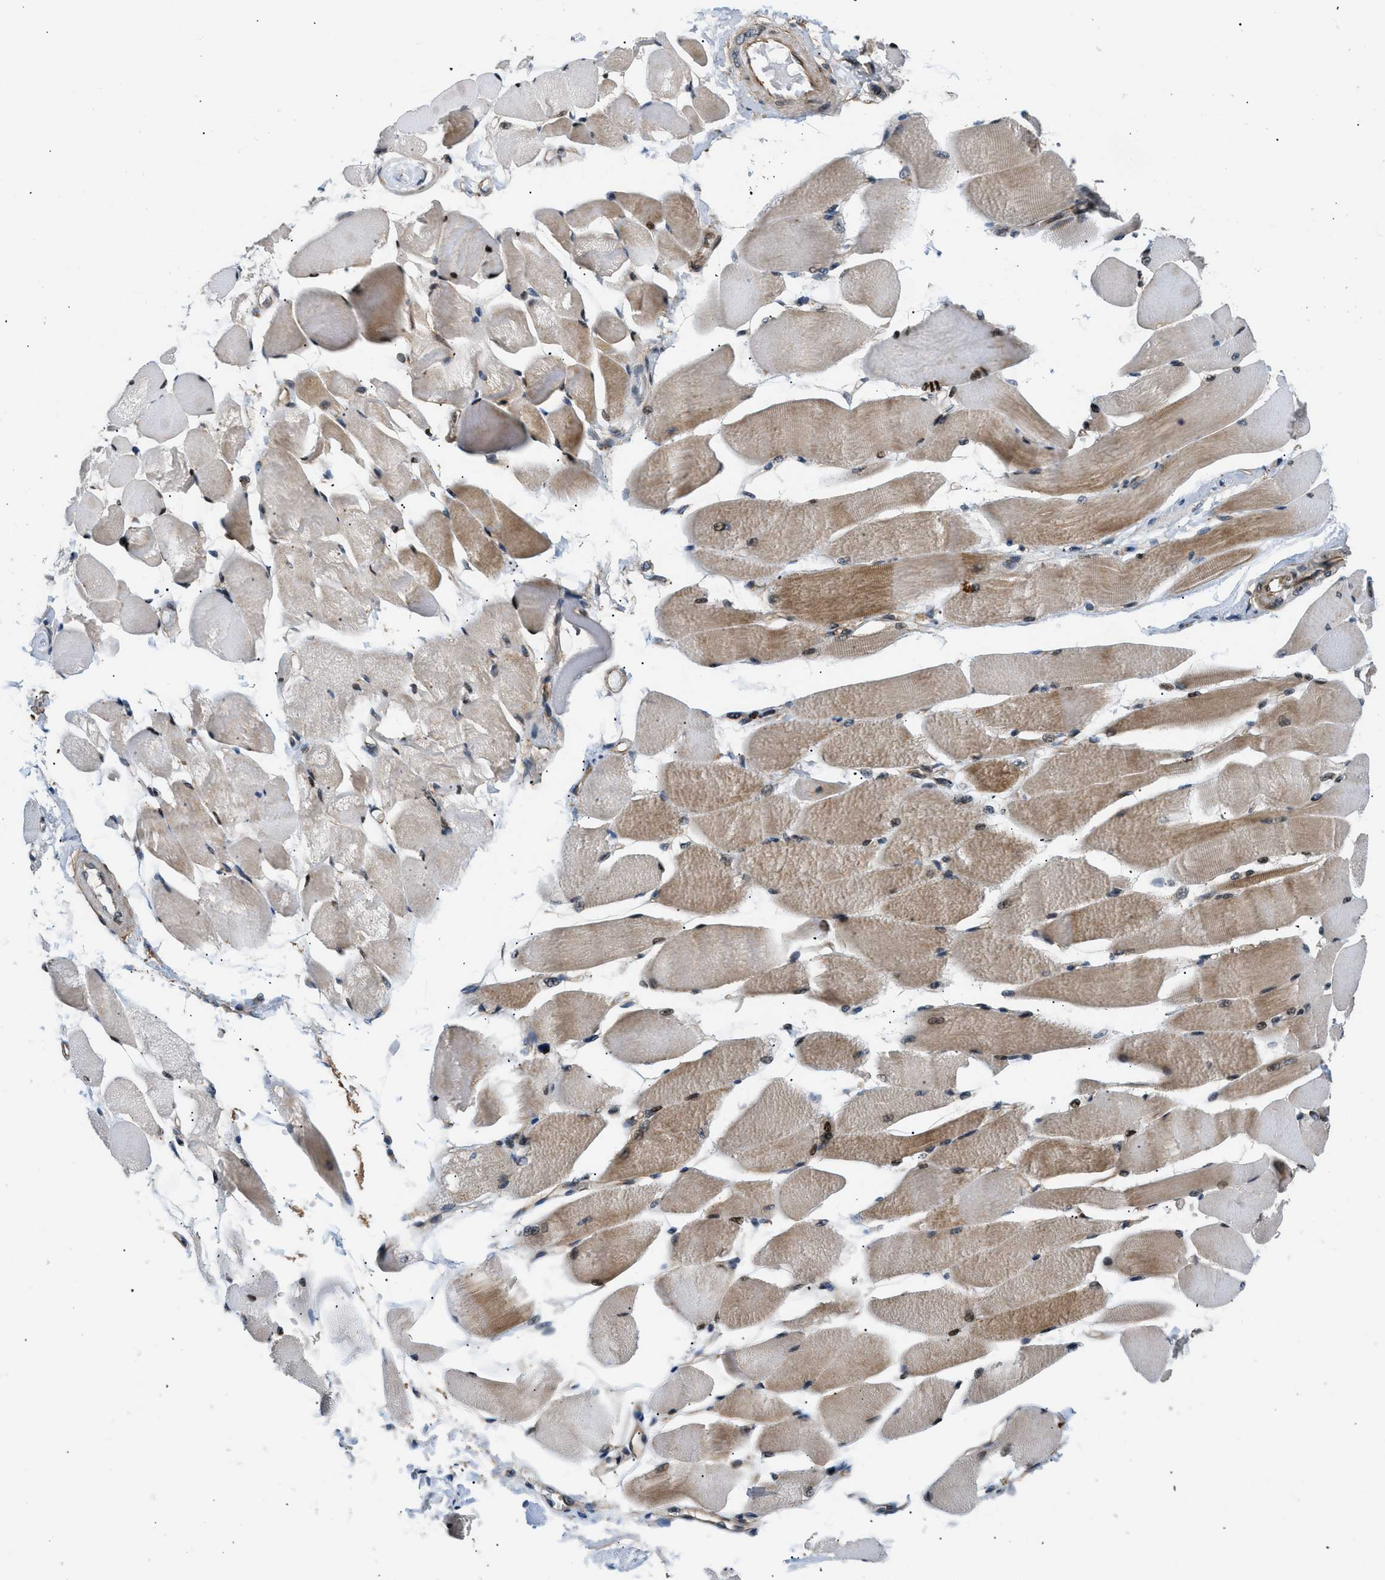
{"staining": {"intensity": "moderate", "quantity": ">75%", "location": "cytoplasmic/membranous,nuclear"}, "tissue": "skeletal muscle", "cell_type": "Myocytes", "image_type": "normal", "snomed": [{"axis": "morphology", "description": "Normal tissue, NOS"}, {"axis": "topography", "description": "Skeletal muscle"}, {"axis": "topography", "description": "Peripheral nerve tissue"}], "caption": "Immunohistochemistry photomicrograph of benign skeletal muscle: human skeletal muscle stained using IHC displays medium levels of moderate protein expression localized specifically in the cytoplasmic/membranous,nuclear of myocytes, appearing as a cytoplasmic/membranous,nuclear brown color.", "gene": "LYSMD3", "patient": {"sex": "female", "age": 84}}